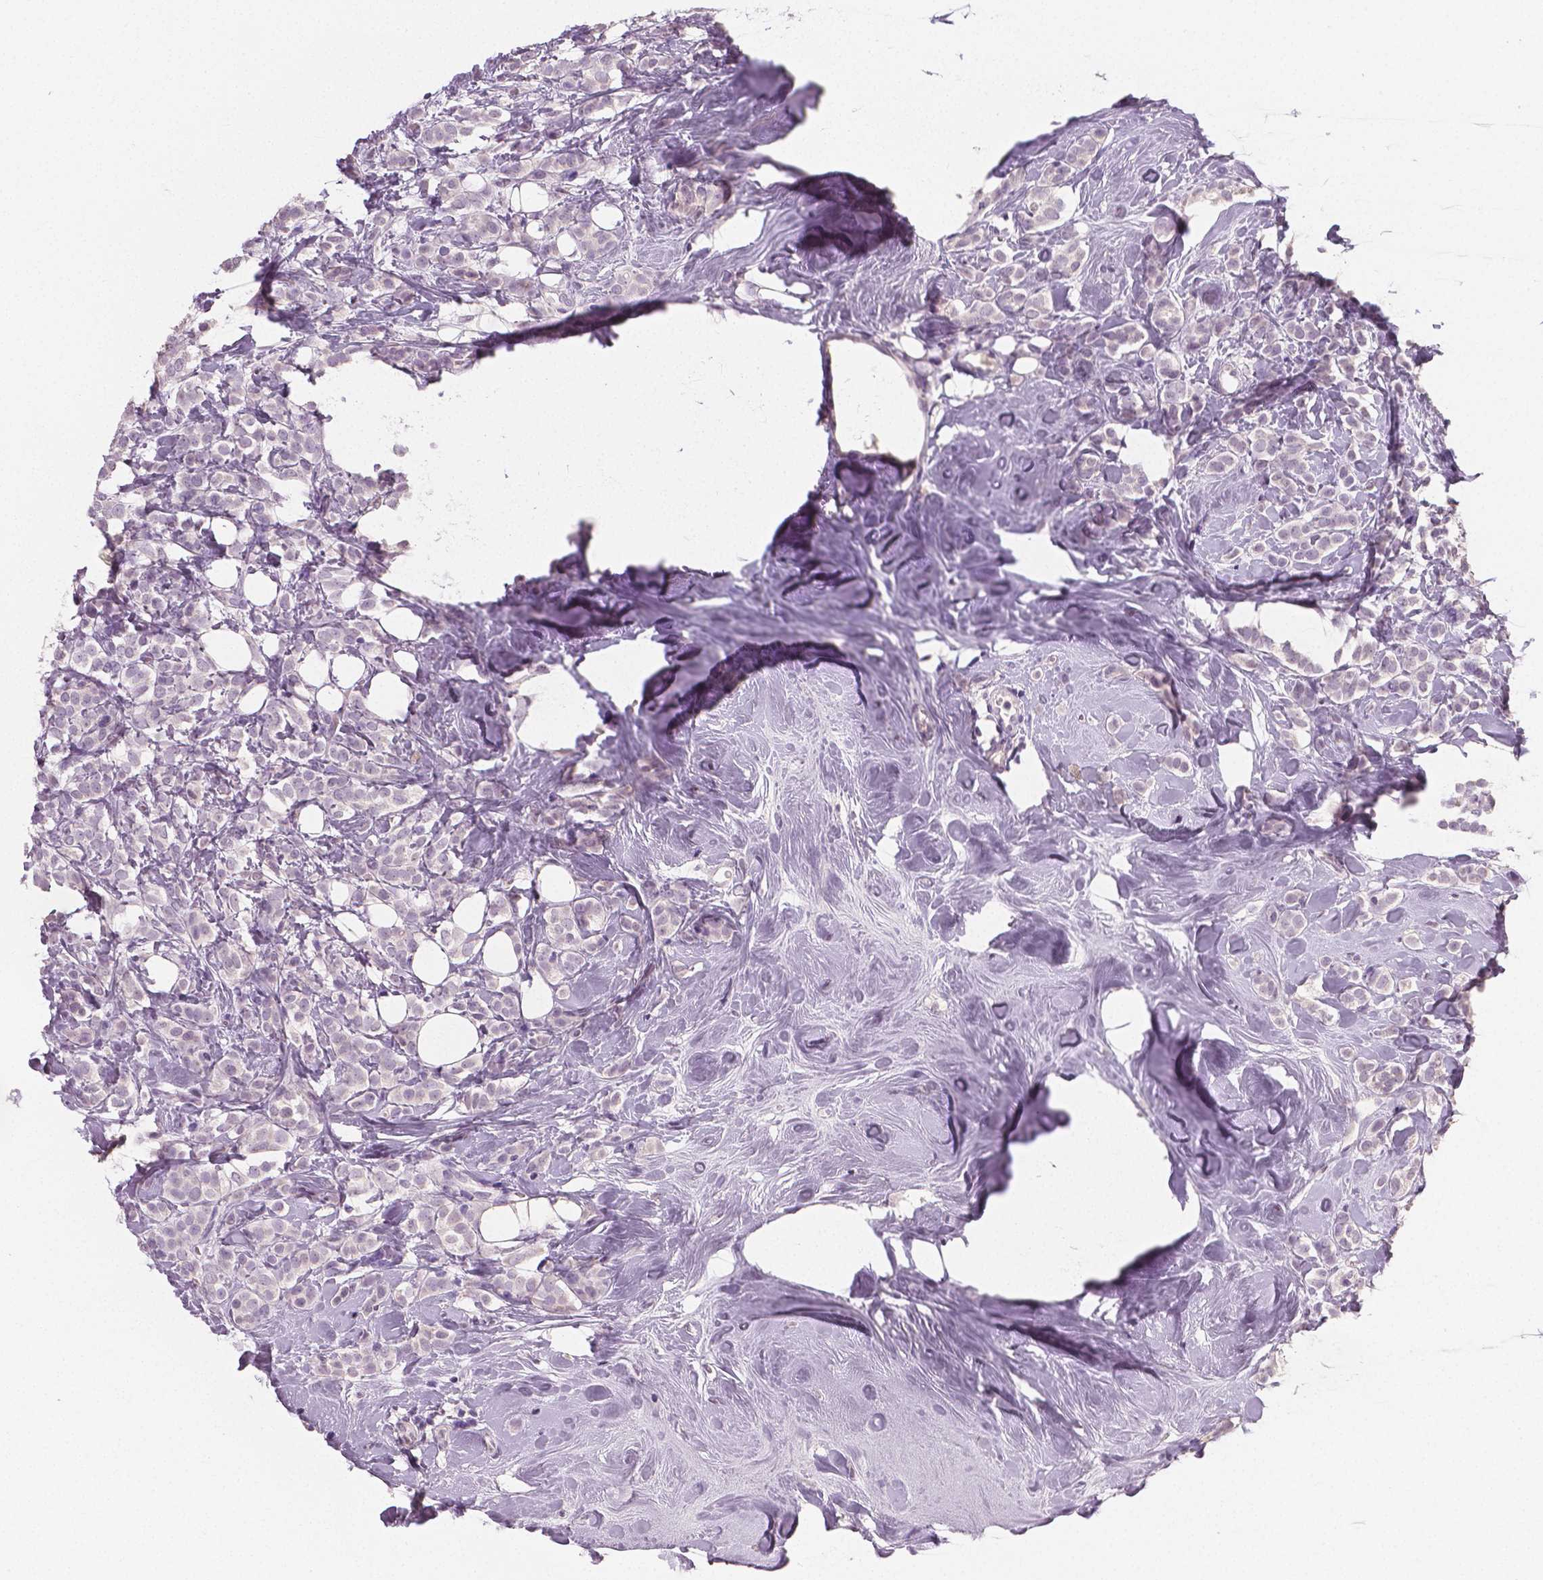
{"staining": {"intensity": "negative", "quantity": "none", "location": "none"}, "tissue": "breast cancer", "cell_type": "Tumor cells", "image_type": "cancer", "snomed": [{"axis": "morphology", "description": "Lobular carcinoma"}, {"axis": "topography", "description": "Breast"}], "caption": "The micrograph displays no staining of tumor cells in breast cancer (lobular carcinoma). (Immunohistochemistry (ihc), brightfield microscopy, high magnification).", "gene": "NECAB1", "patient": {"sex": "female", "age": 49}}